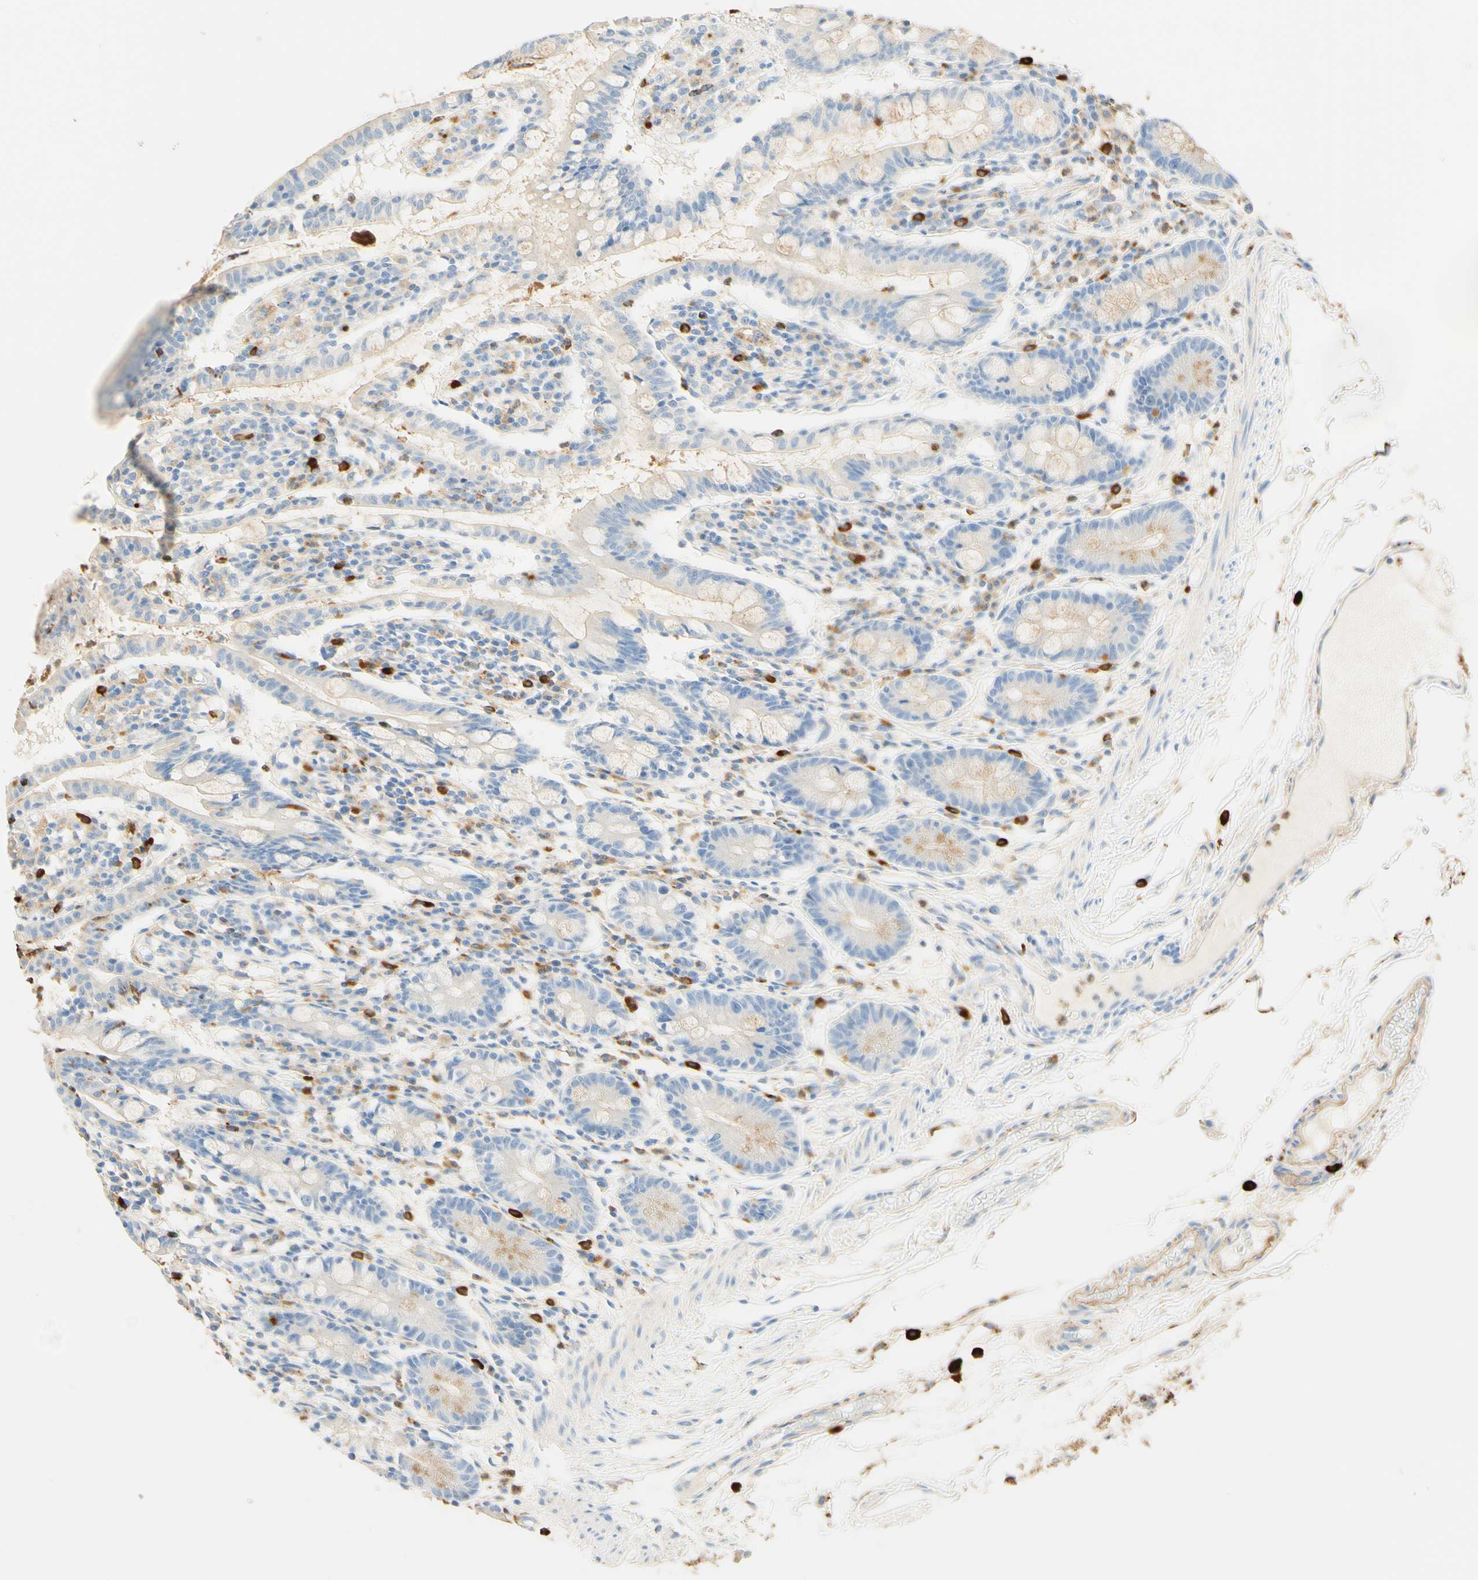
{"staining": {"intensity": "moderate", "quantity": "<25%", "location": "cytoplasmic/membranous"}, "tissue": "small intestine", "cell_type": "Glandular cells", "image_type": "normal", "snomed": [{"axis": "morphology", "description": "Normal tissue, NOS"}, {"axis": "morphology", "description": "Cystadenocarcinoma, serous, Metastatic site"}, {"axis": "topography", "description": "Small intestine"}], "caption": "The immunohistochemical stain labels moderate cytoplasmic/membranous positivity in glandular cells of normal small intestine.", "gene": "CD63", "patient": {"sex": "female", "age": 61}}